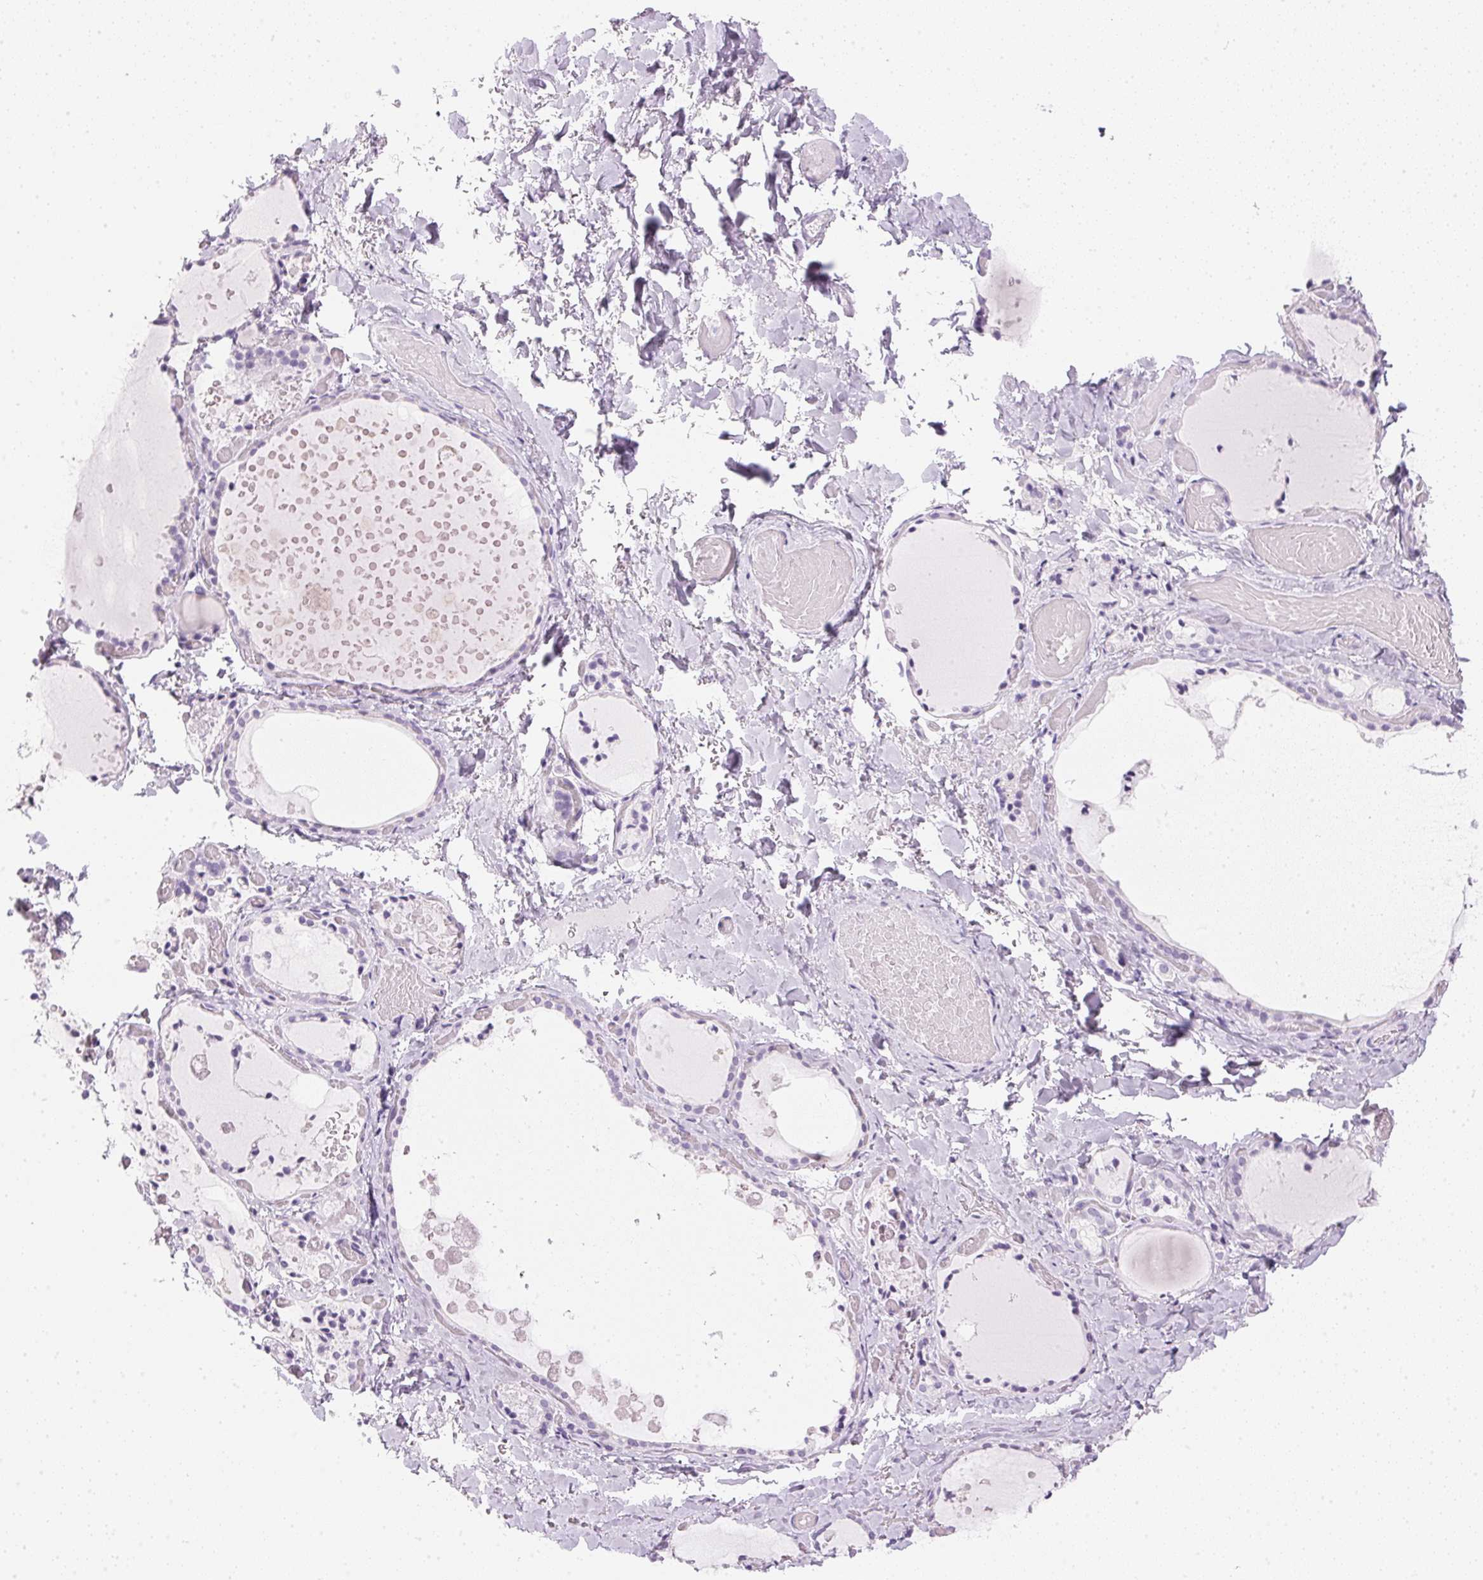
{"staining": {"intensity": "negative", "quantity": "none", "location": "none"}, "tissue": "thyroid gland", "cell_type": "Glandular cells", "image_type": "normal", "snomed": [{"axis": "morphology", "description": "Normal tissue, NOS"}, {"axis": "topography", "description": "Thyroid gland"}], "caption": "Immunohistochemistry photomicrograph of unremarkable thyroid gland: thyroid gland stained with DAB exhibits no significant protein expression in glandular cells.", "gene": "IGFBP1", "patient": {"sex": "female", "age": 56}}